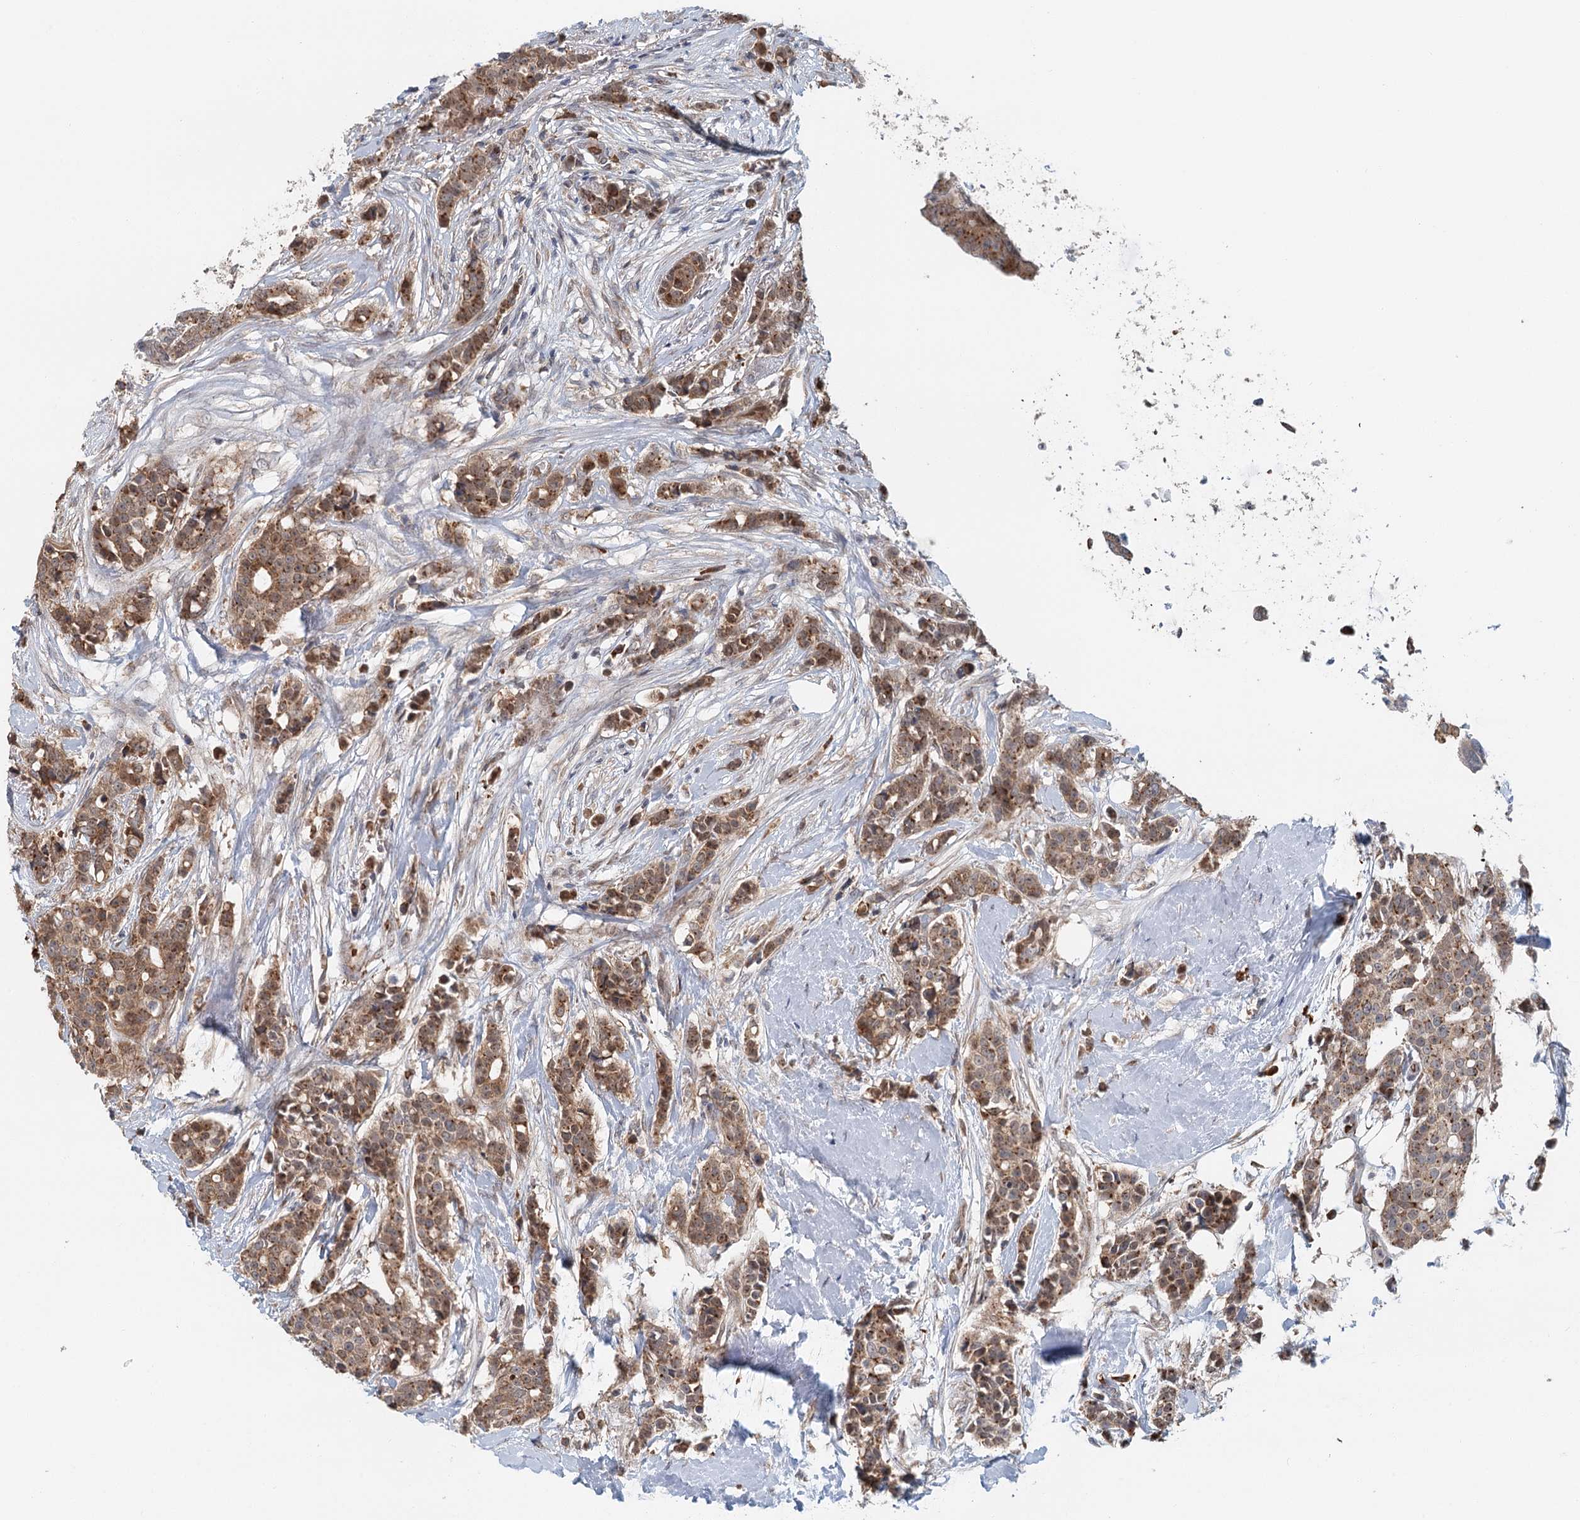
{"staining": {"intensity": "moderate", "quantity": ">75%", "location": "cytoplasmic/membranous"}, "tissue": "breast cancer", "cell_type": "Tumor cells", "image_type": "cancer", "snomed": [{"axis": "morphology", "description": "Lobular carcinoma"}, {"axis": "topography", "description": "Breast"}], "caption": "Breast lobular carcinoma stained for a protein displays moderate cytoplasmic/membranous positivity in tumor cells. (Brightfield microscopy of DAB IHC at high magnification).", "gene": "ADK", "patient": {"sex": "female", "age": 51}}